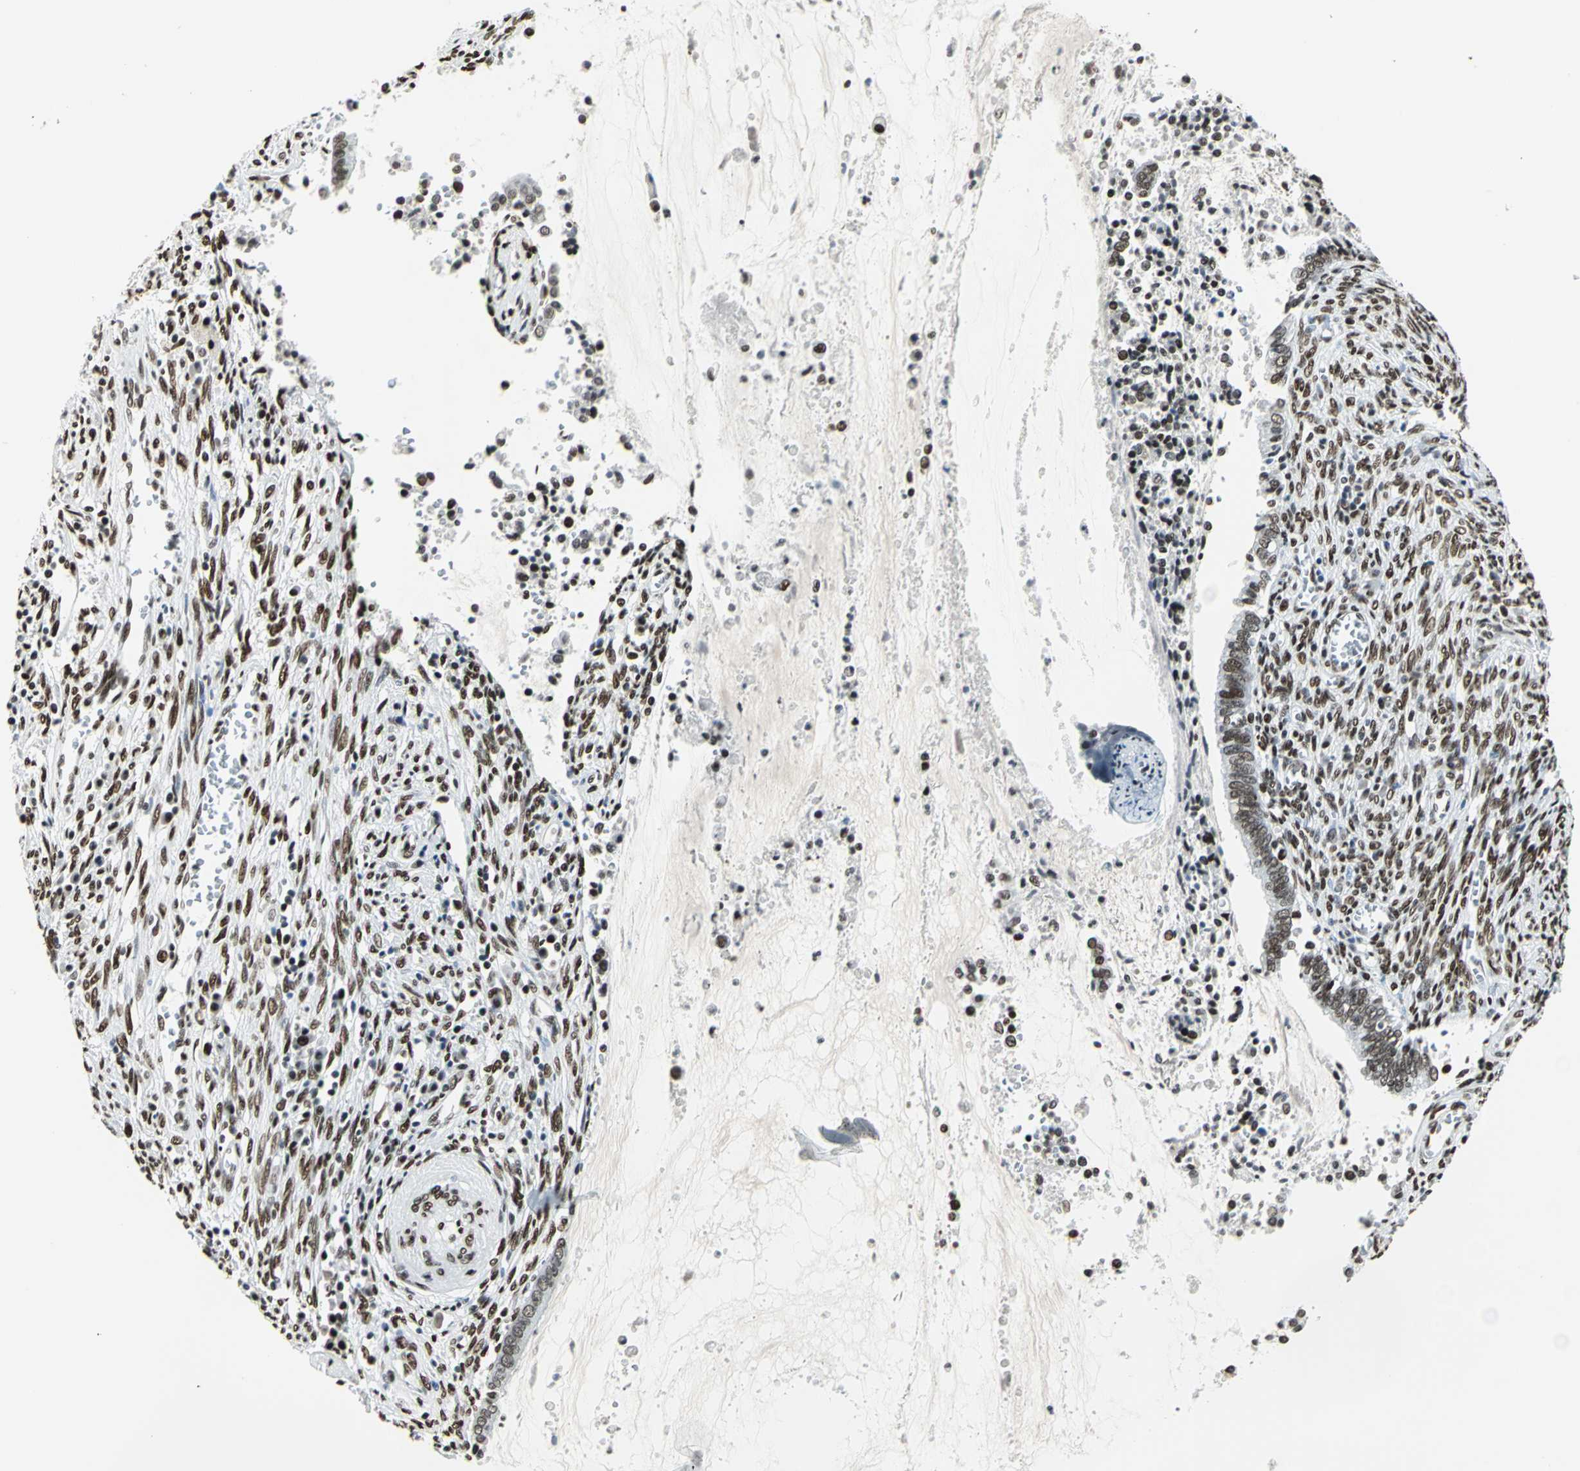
{"staining": {"intensity": "strong", "quantity": ">75%", "location": "nuclear"}, "tissue": "cervical cancer", "cell_type": "Tumor cells", "image_type": "cancer", "snomed": [{"axis": "morphology", "description": "Adenocarcinoma, NOS"}, {"axis": "topography", "description": "Cervix"}], "caption": "Cervical cancer tissue displays strong nuclear expression in approximately >75% of tumor cells, visualized by immunohistochemistry.", "gene": "HDAC2", "patient": {"sex": "female", "age": 44}}